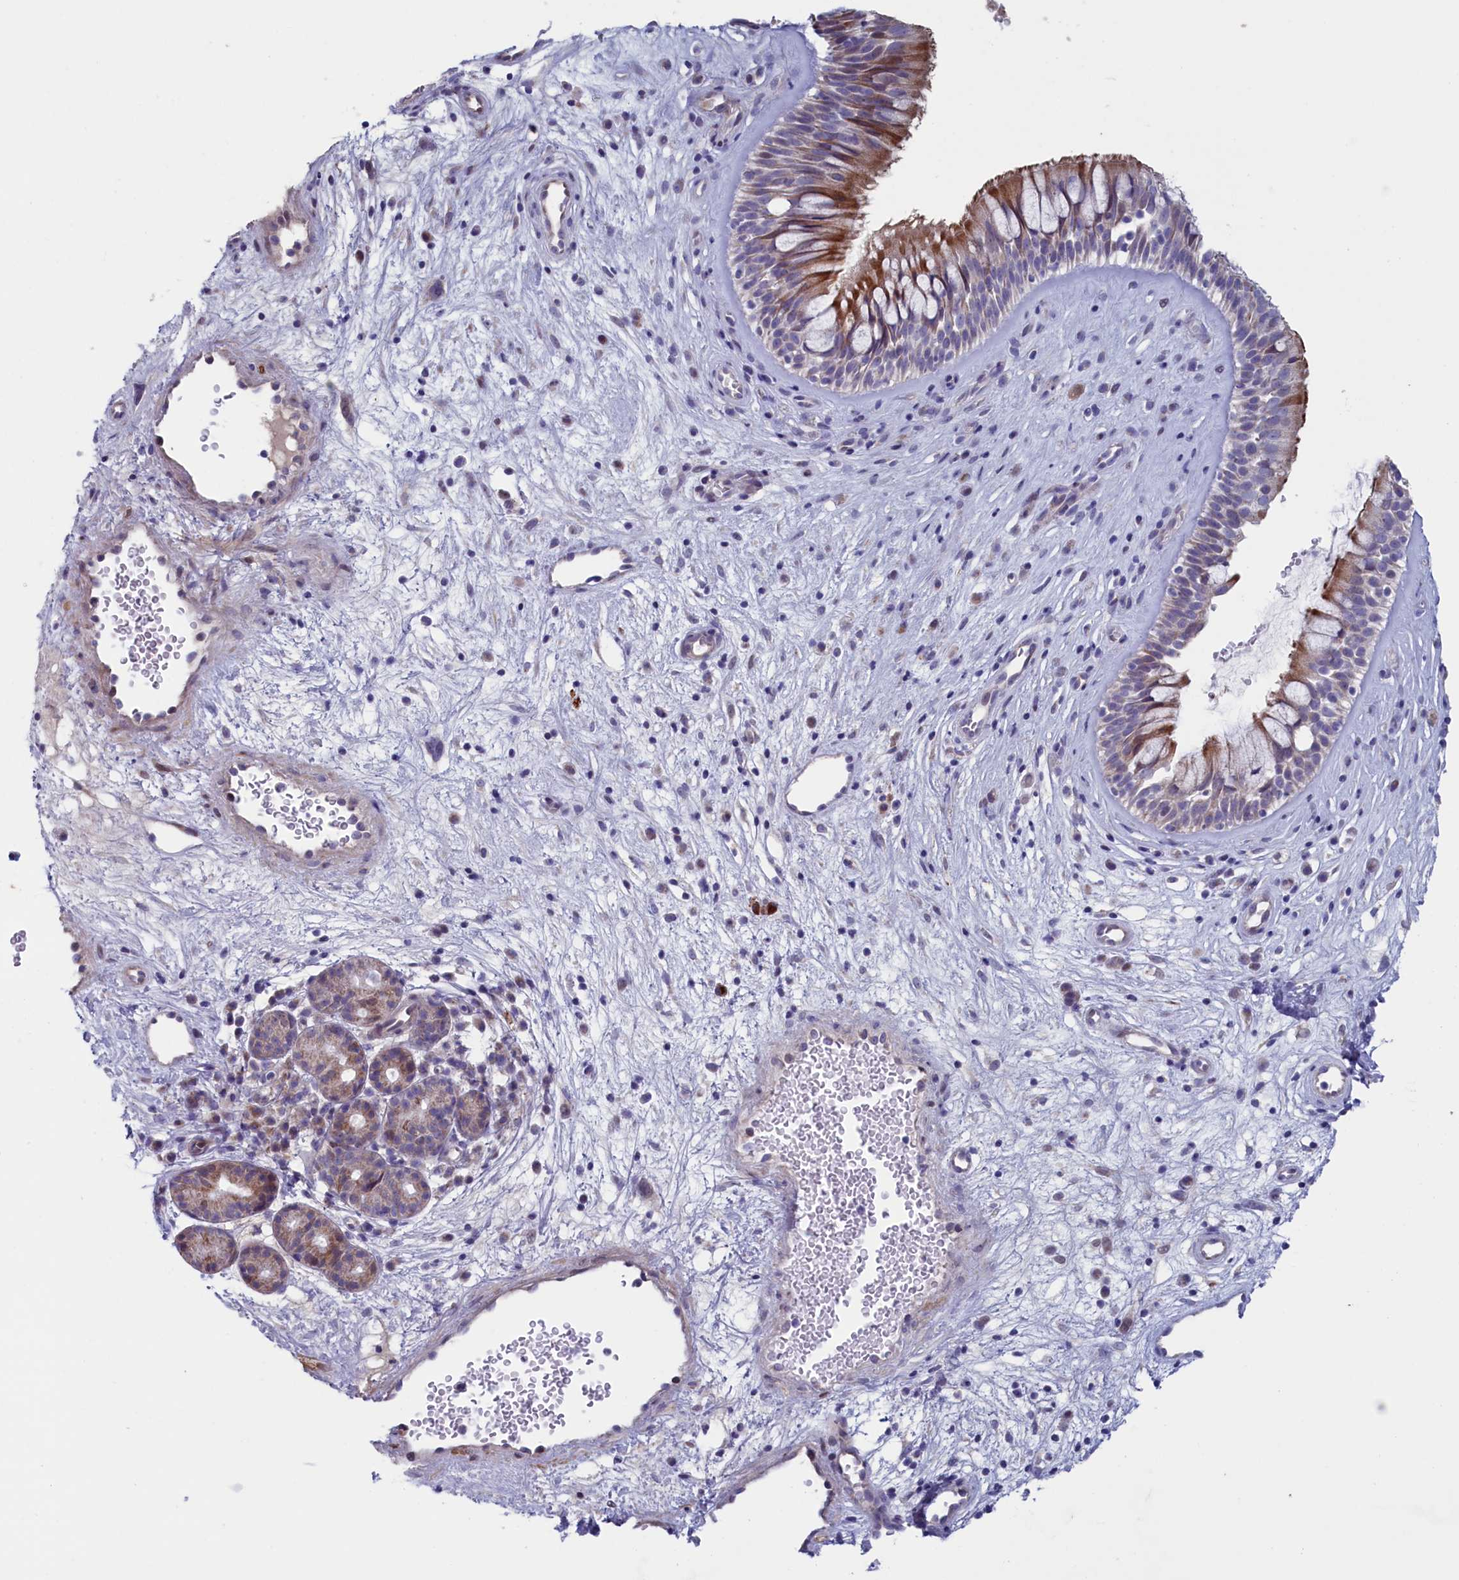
{"staining": {"intensity": "moderate", "quantity": "25%-75%", "location": "cytoplasmic/membranous"}, "tissue": "nasopharynx", "cell_type": "Respiratory epithelial cells", "image_type": "normal", "snomed": [{"axis": "morphology", "description": "Normal tissue, NOS"}, {"axis": "topography", "description": "Nasopharynx"}], "caption": "A brown stain shows moderate cytoplasmic/membranous expression of a protein in respiratory epithelial cells of unremarkable human nasopharynx. (brown staining indicates protein expression, while blue staining denotes nuclei).", "gene": "NIBAN3", "patient": {"sex": "male", "age": 32}}